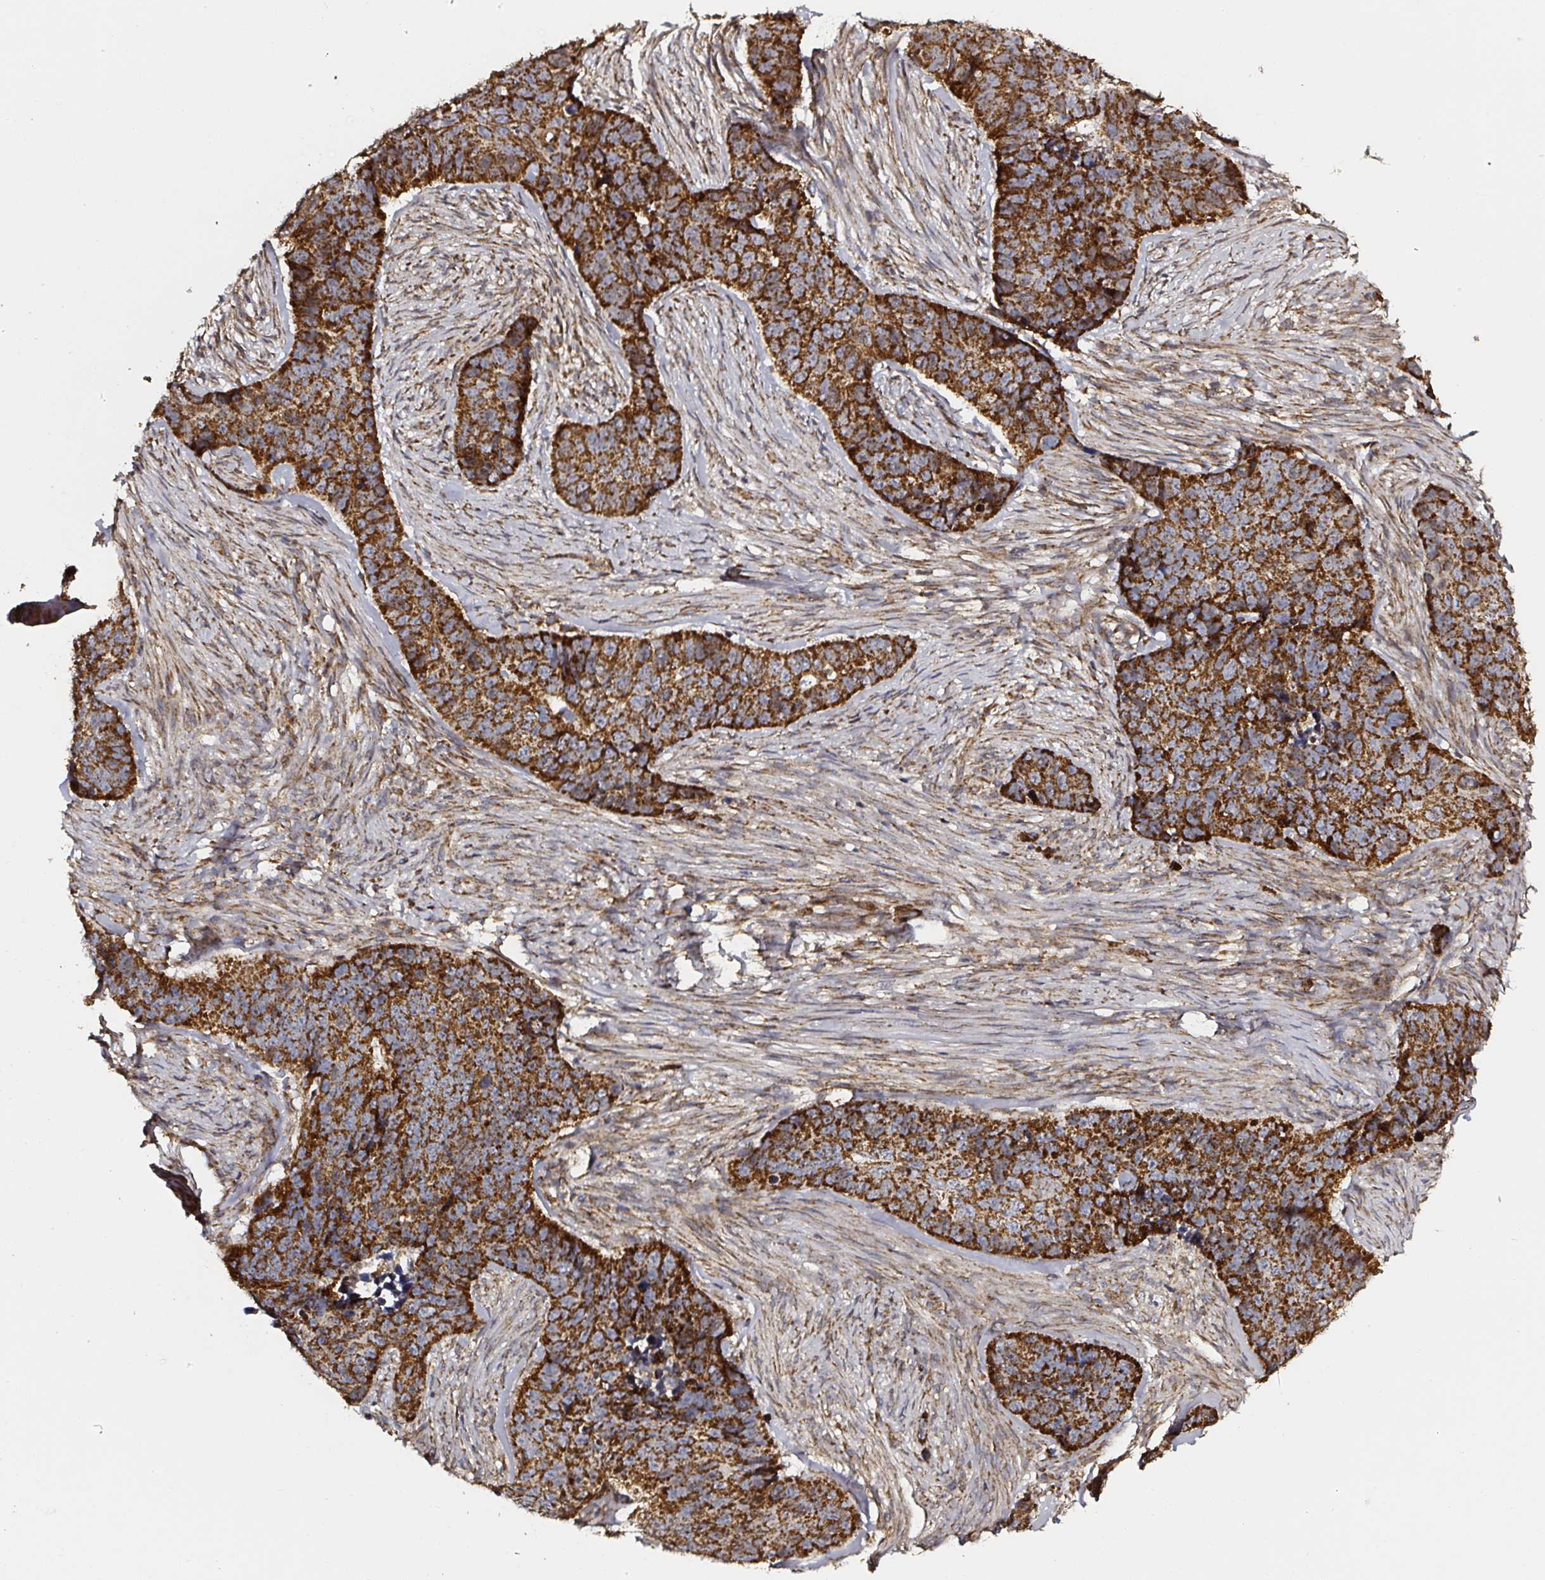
{"staining": {"intensity": "strong", "quantity": ">75%", "location": "cytoplasmic/membranous"}, "tissue": "skin cancer", "cell_type": "Tumor cells", "image_type": "cancer", "snomed": [{"axis": "morphology", "description": "Basal cell carcinoma"}, {"axis": "topography", "description": "Skin"}], "caption": "Skin basal cell carcinoma stained with immunohistochemistry (IHC) shows strong cytoplasmic/membranous positivity in approximately >75% of tumor cells.", "gene": "ATAD3B", "patient": {"sex": "female", "age": 82}}